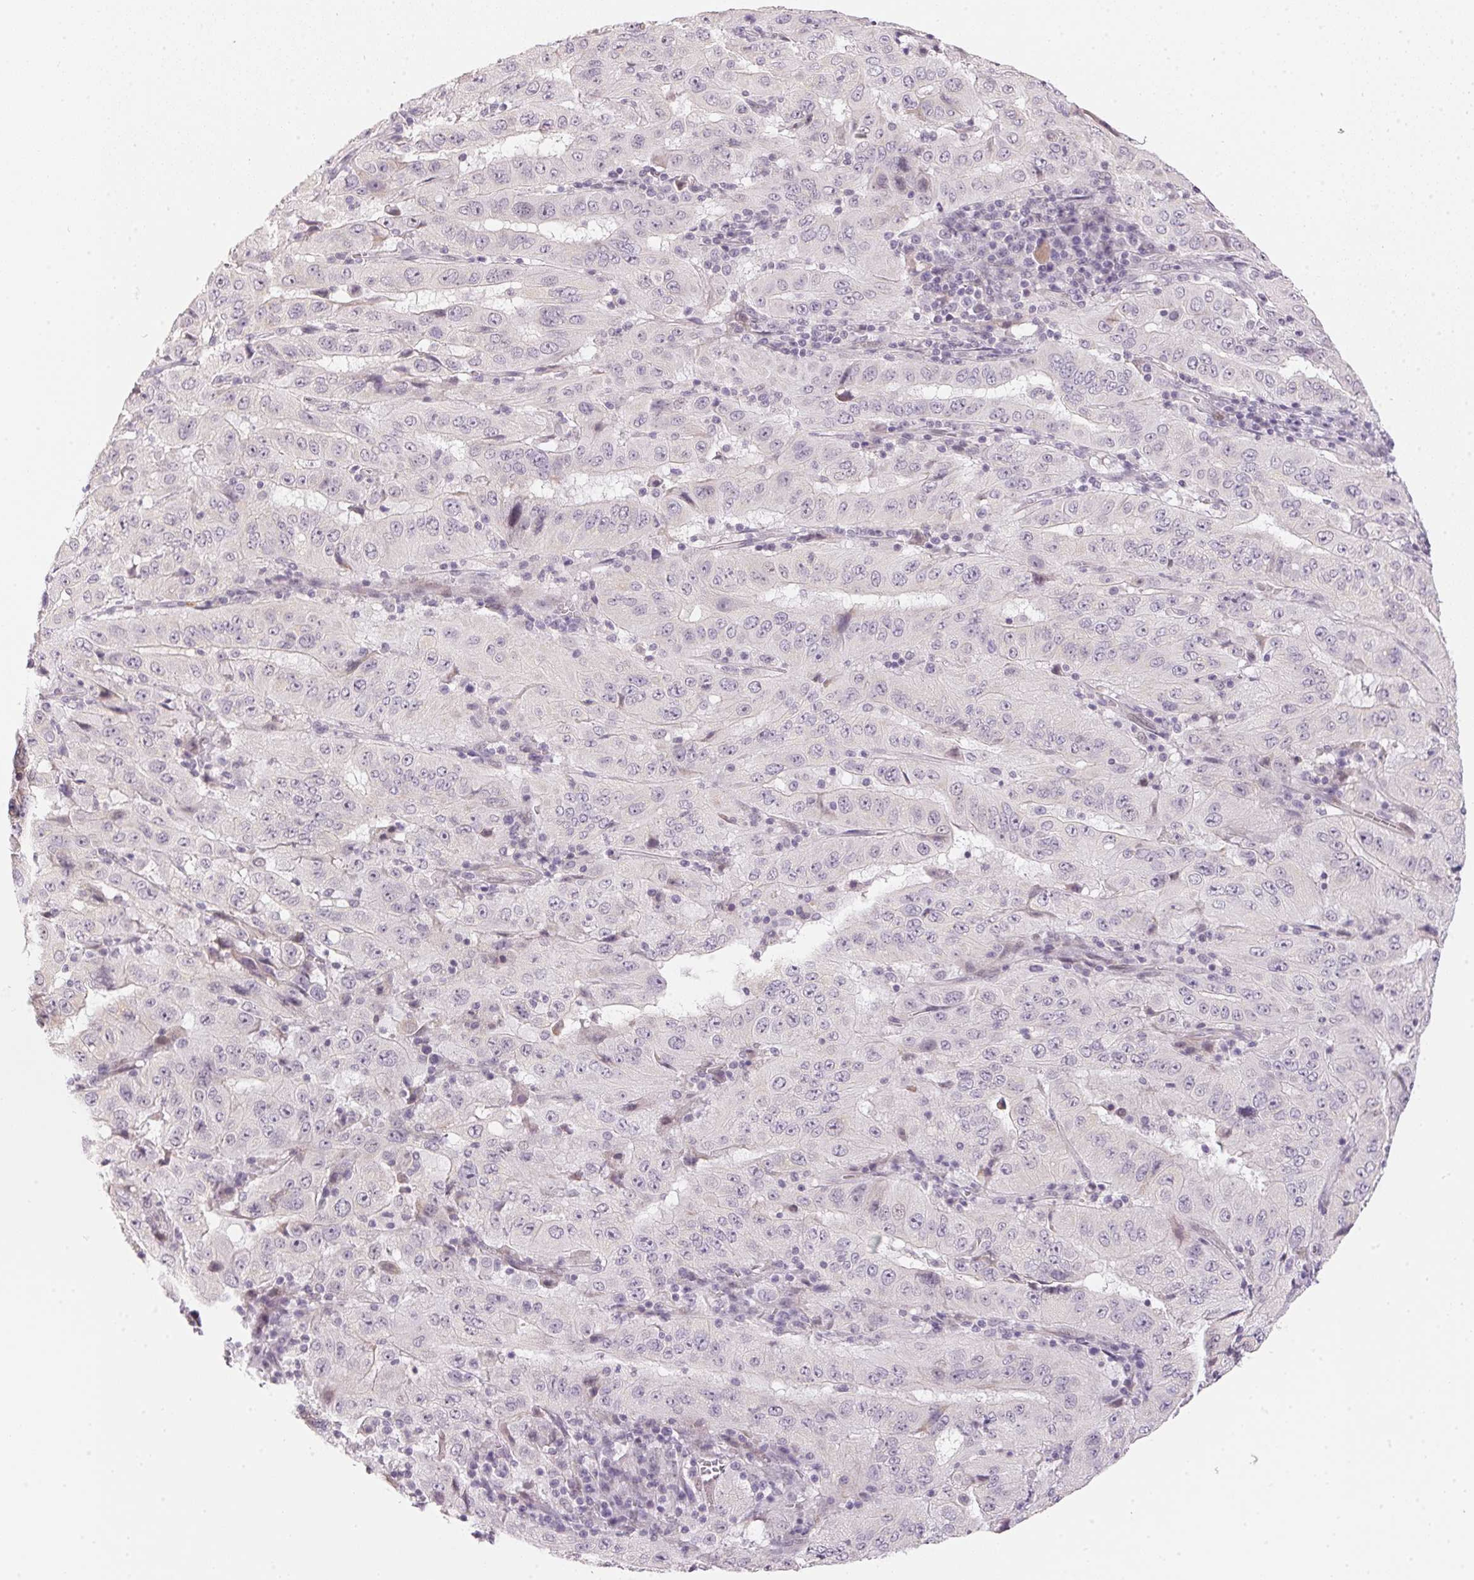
{"staining": {"intensity": "negative", "quantity": "none", "location": "none"}, "tissue": "pancreatic cancer", "cell_type": "Tumor cells", "image_type": "cancer", "snomed": [{"axis": "morphology", "description": "Adenocarcinoma, NOS"}, {"axis": "topography", "description": "Pancreas"}], "caption": "Micrograph shows no protein staining in tumor cells of pancreatic cancer tissue.", "gene": "GDAP1L1", "patient": {"sex": "male", "age": 63}}